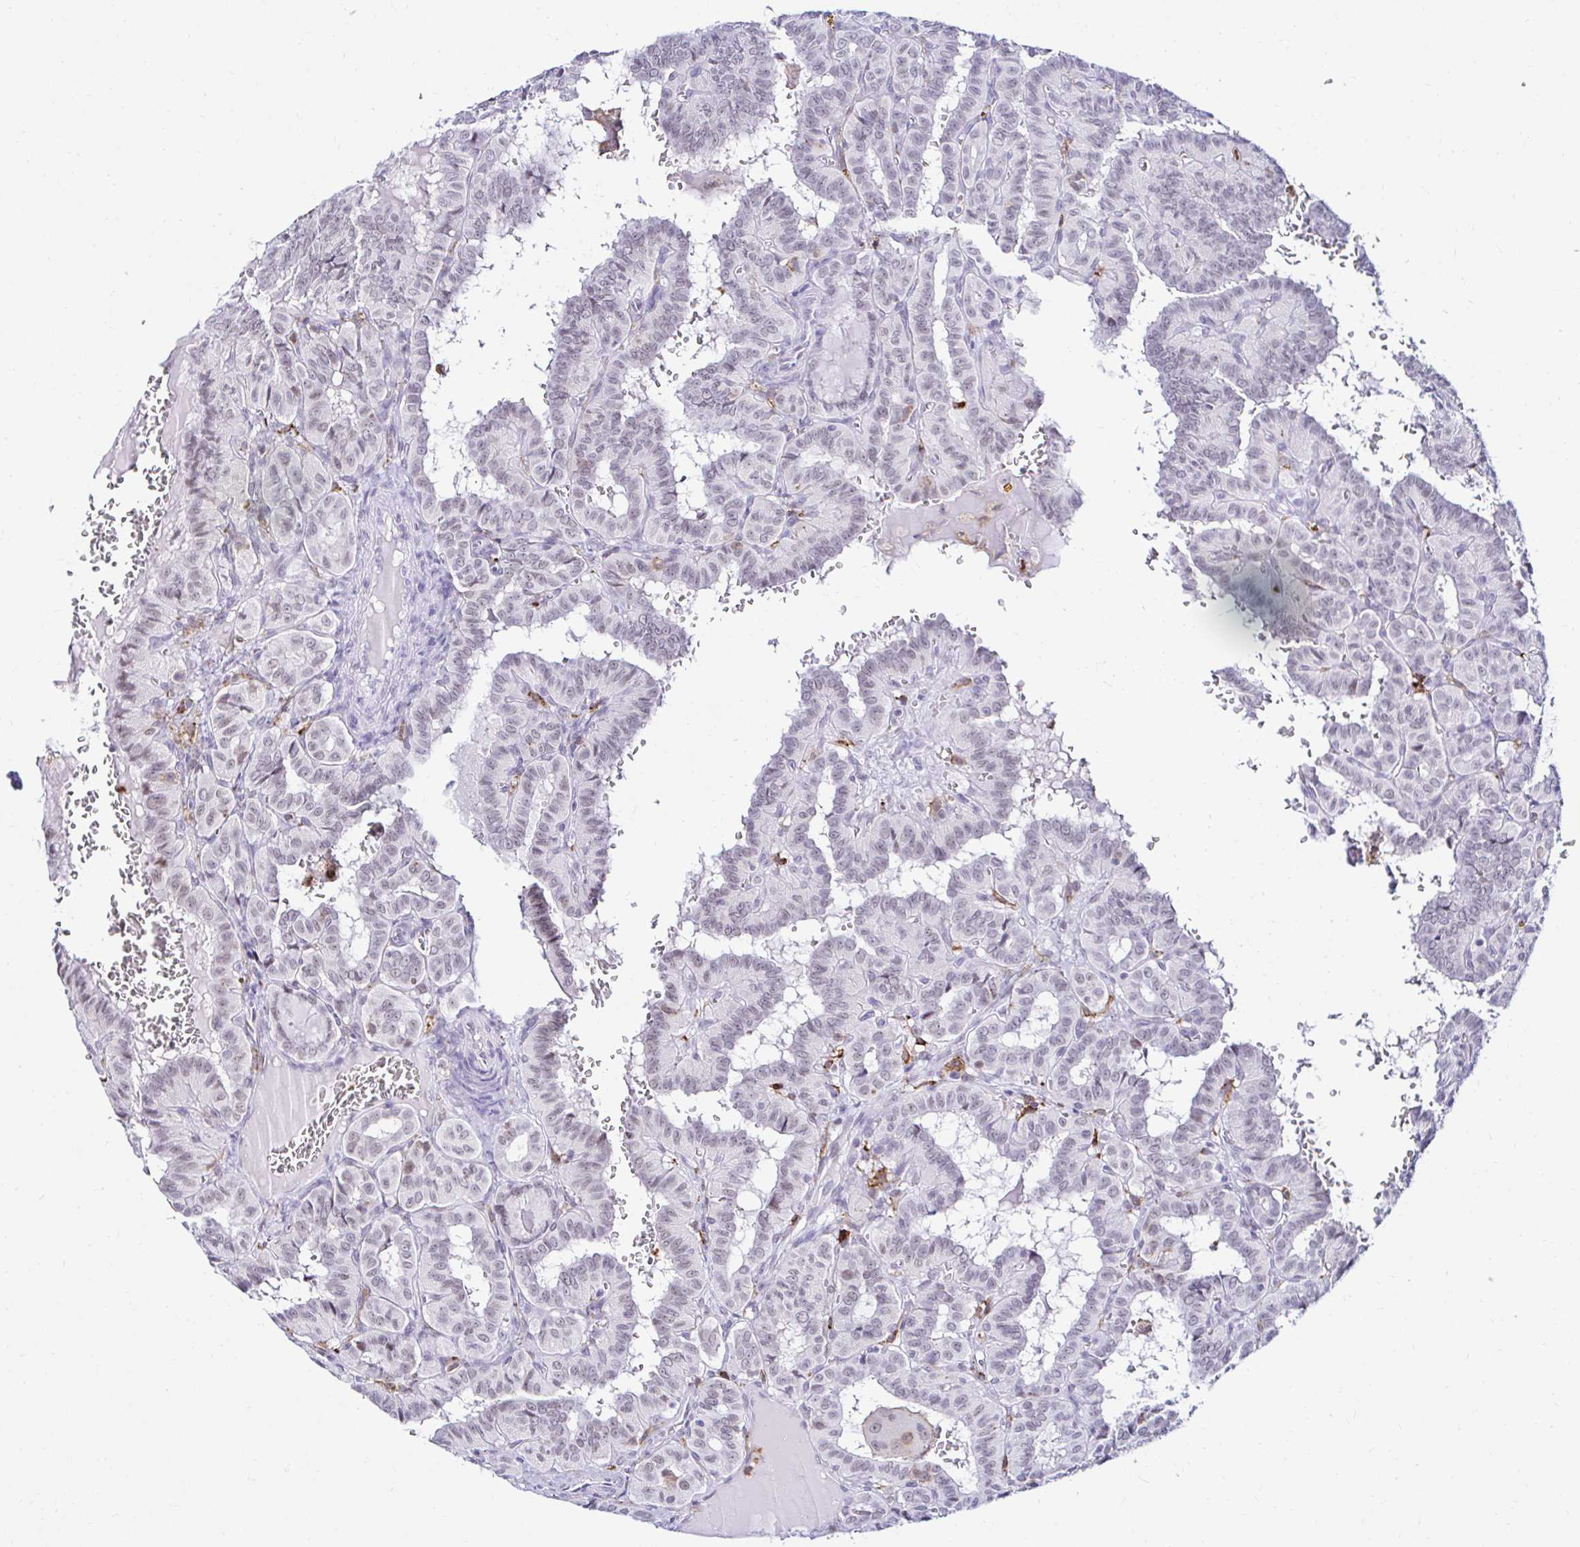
{"staining": {"intensity": "negative", "quantity": "none", "location": "none"}, "tissue": "thyroid cancer", "cell_type": "Tumor cells", "image_type": "cancer", "snomed": [{"axis": "morphology", "description": "Papillary adenocarcinoma, NOS"}, {"axis": "topography", "description": "Thyroid gland"}], "caption": "Tumor cells show no significant protein expression in thyroid cancer (papillary adenocarcinoma).", "gene": "CYBB", "patient": {"sex": "female", "age": 21}}